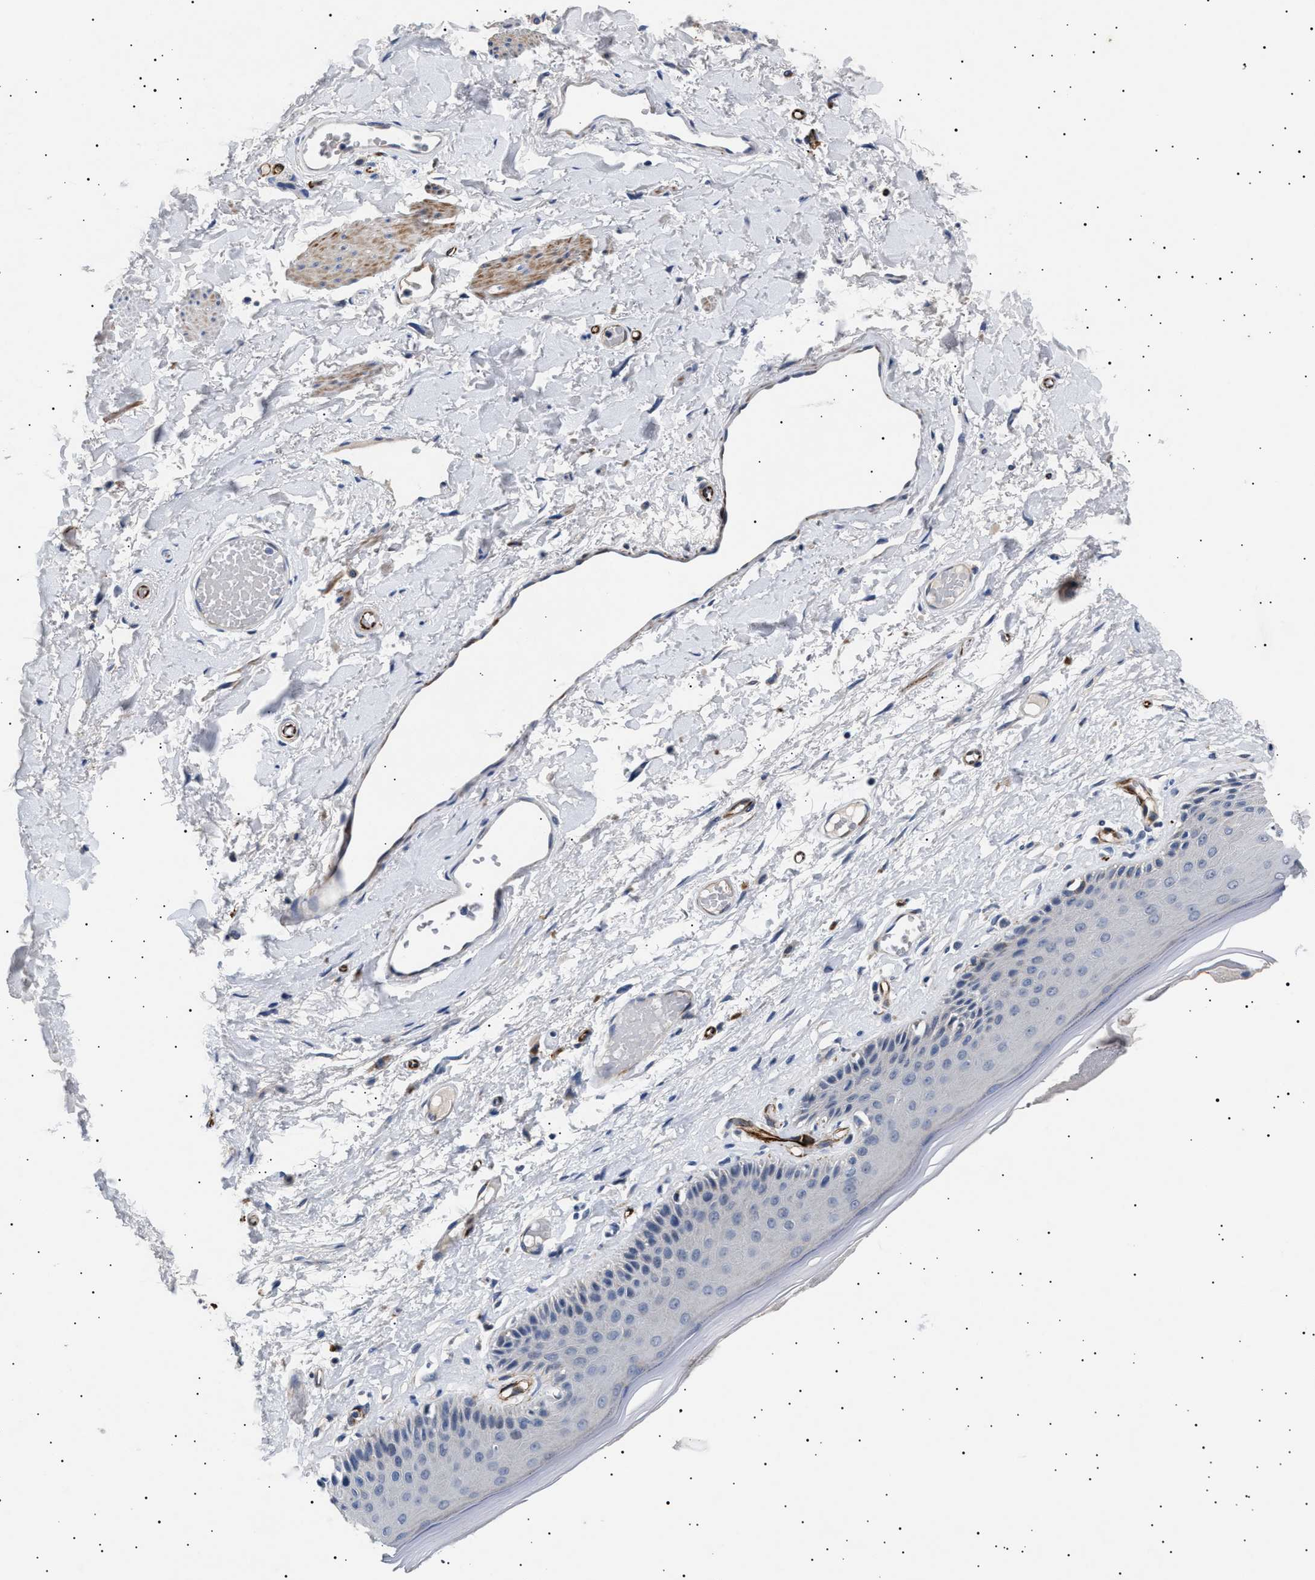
{"staining": {"intensity": "moderate", "quantity": "<25%", "location": "cytoplasmic/membranous"}, "tissue": "skin", "cell_type": "Epidermal cells", "image_type": "normal", "snomed": [{"axis": "morphology", "description": "Normal tissue, NOS"}, {"axis": "topography", "description": "Vulva"}], "caption": "Immunohistochemistry (IHC) photomicrograph of normal skin: skin stained using immunohistochemistry (IHC) reveals low levels of moderate protein expression localized specifically in the cytoplasmic/membranous of epidermal cells, appearing as a cytoplasmic/membranous brown color.", "gene": "OLFML2A", "patient": {"sex": "female", "age": 73}}